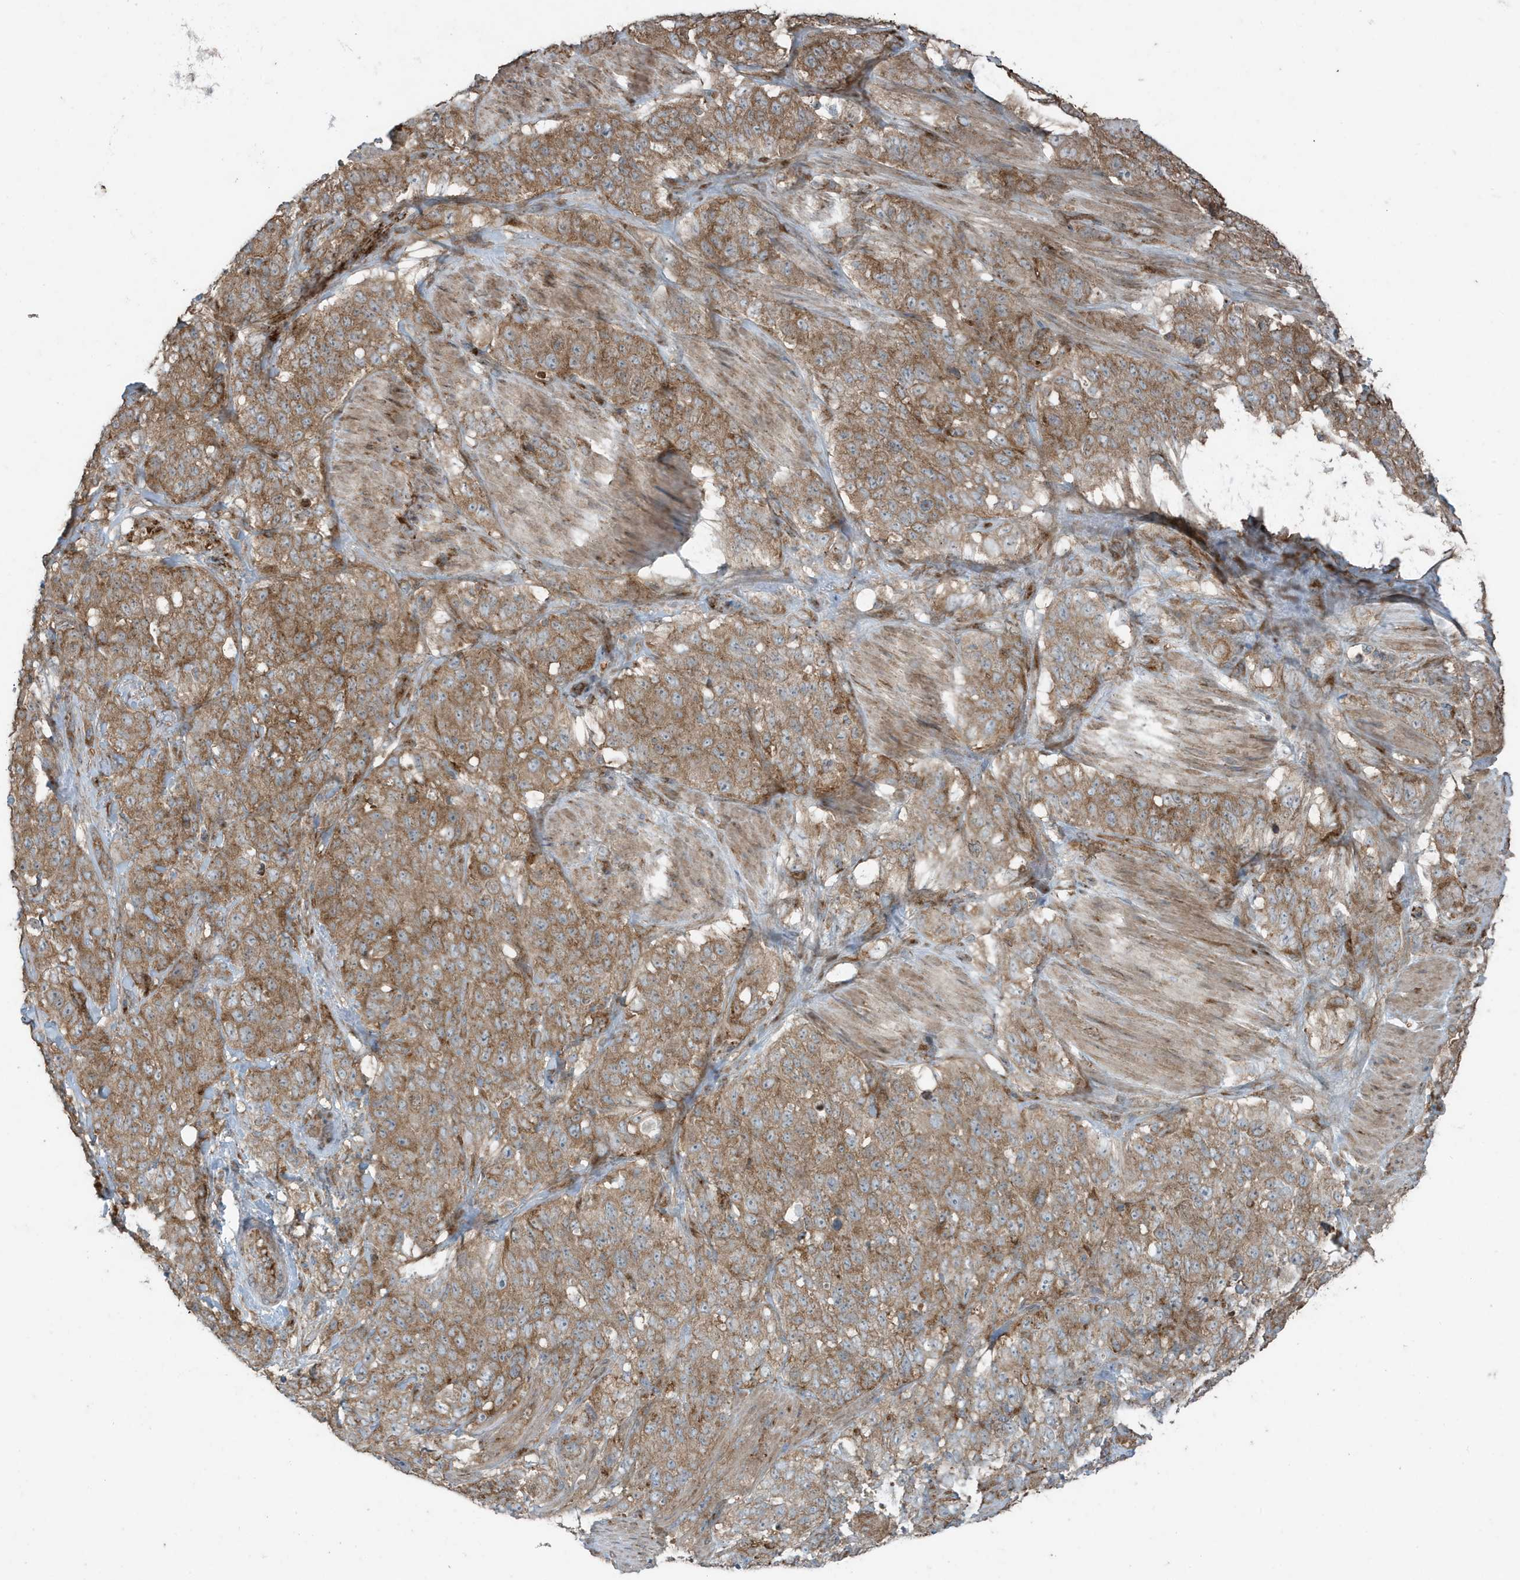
{"staining": {"intensity": "moderate", "quantity": ">75%", "location": "cytoplasmic/membranous"}, "tissue": "stomach cancer", "cell_type": "Tumor cells", "image_type": "cancer", "snomed": [{"axis": "morphology", "description": "Adenocarcinoma, NOS"}, {"axis": "topography", "description": "Stomach"}], "caption": "High-magnification brightfield microscopy of stomach cancer (adenocarcinoma) stained with DAB (brown) and counterstained with hematoxylin (blue). tumor cells exhibit moderate cytoplasmic/membranous staining is seen in approximately>75% of cells.", "gene": "GOLGA4", "patient": {"sex": "male", "age": 48}}